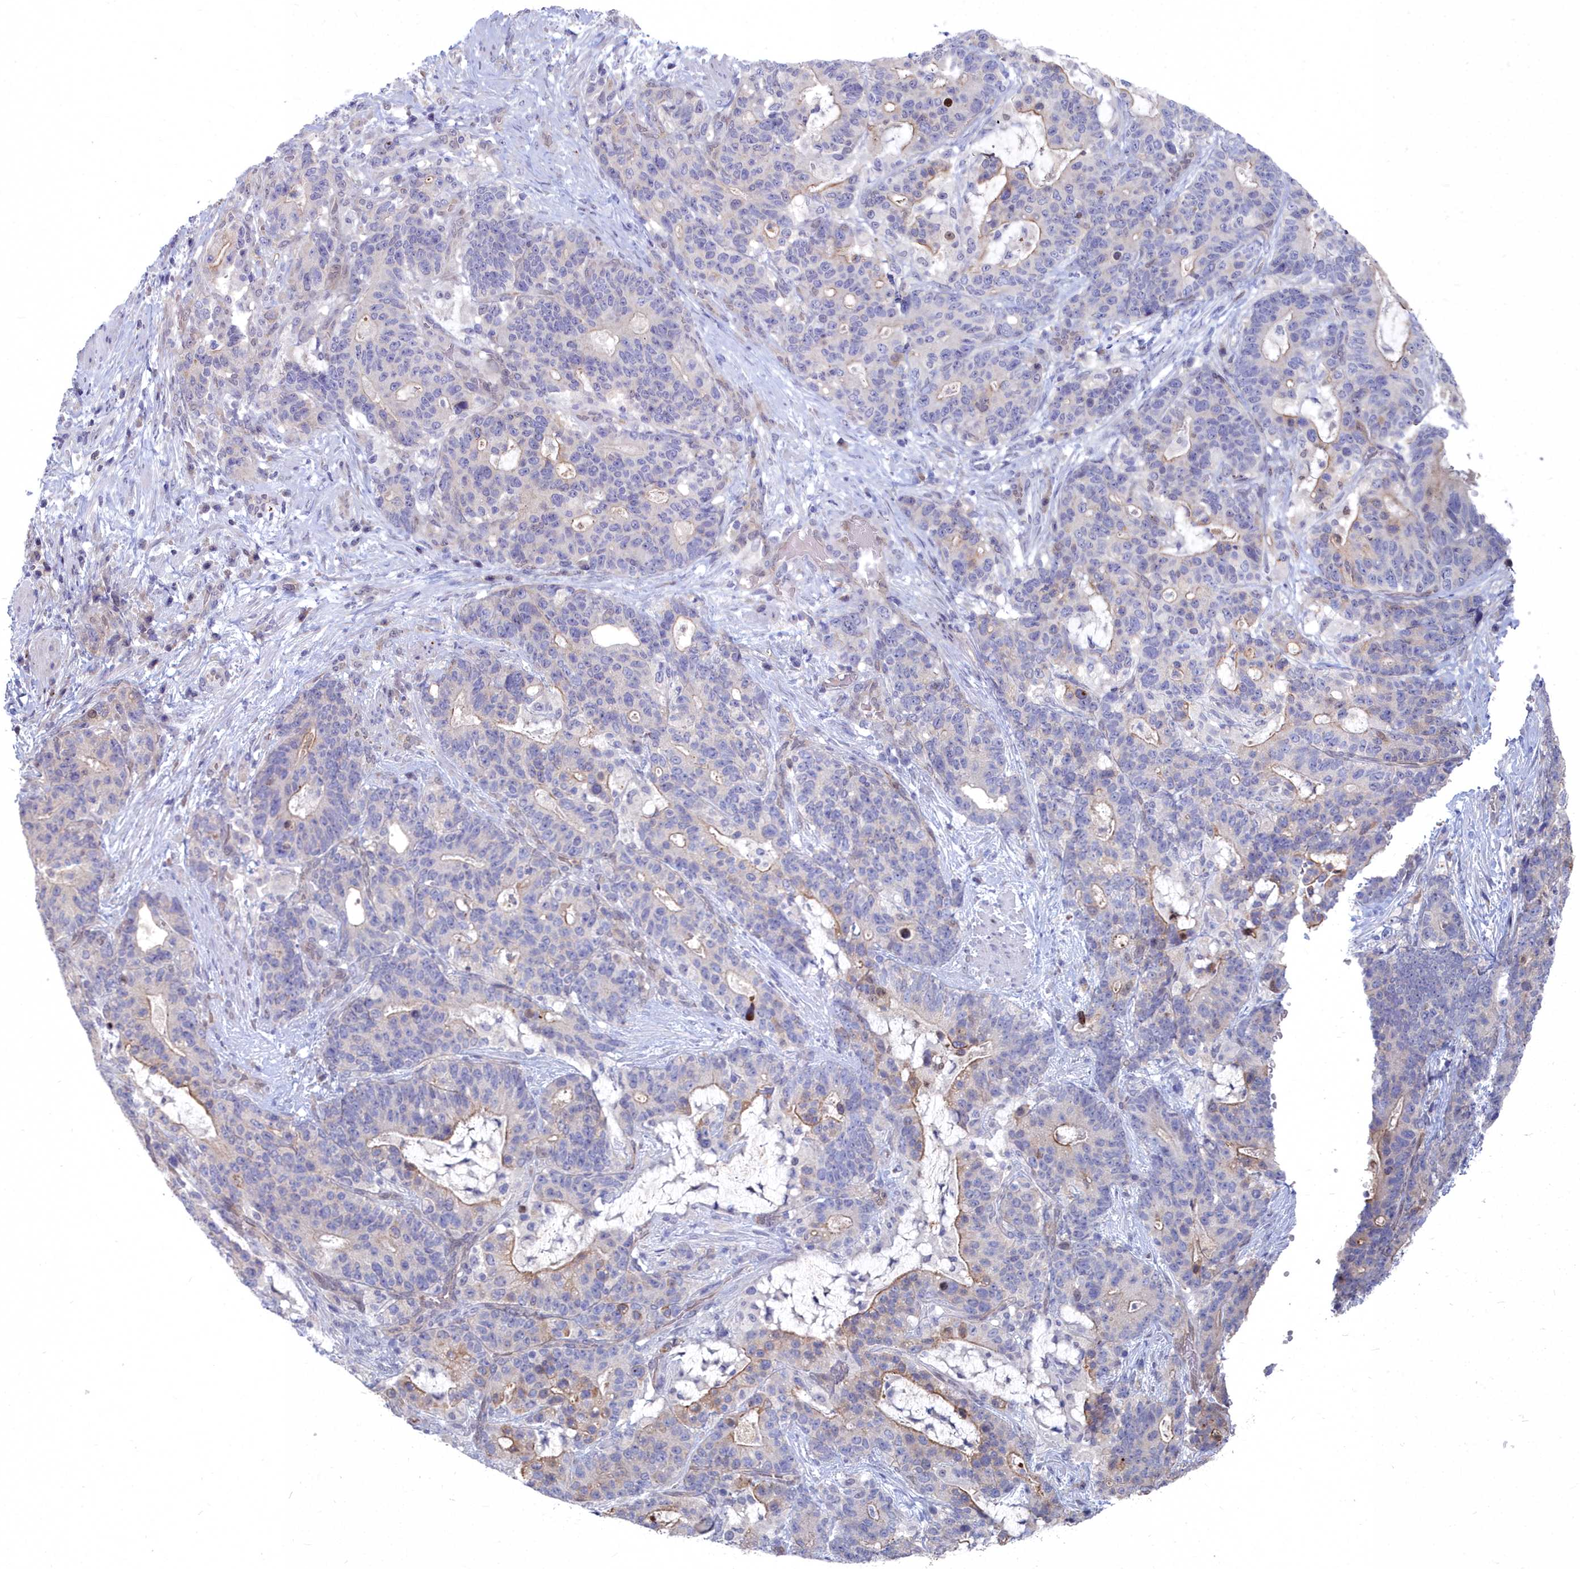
{"staining": {"intensity": "weak", "quantity": "<25%", "location": "cytoplasmic/membranous"}, "tissue": "stomach cancer", "cell_type": "Tumor cells", "image_type": "cancer", "snomed": [{"axis": "morphology", "description": "Normal tissue, NOS"}, {"axis": "morphology", "description": "Adenocarcinoma, NOS"}, {"axis": "topography", "description": "Stomach"}], "caption": "A histopathology image of stomach adenocarcinoma stained for a protein displays no brown staining in tumor cells.", "gene": "RPS27A", "patient": {"sex": "female", "age": 64}}